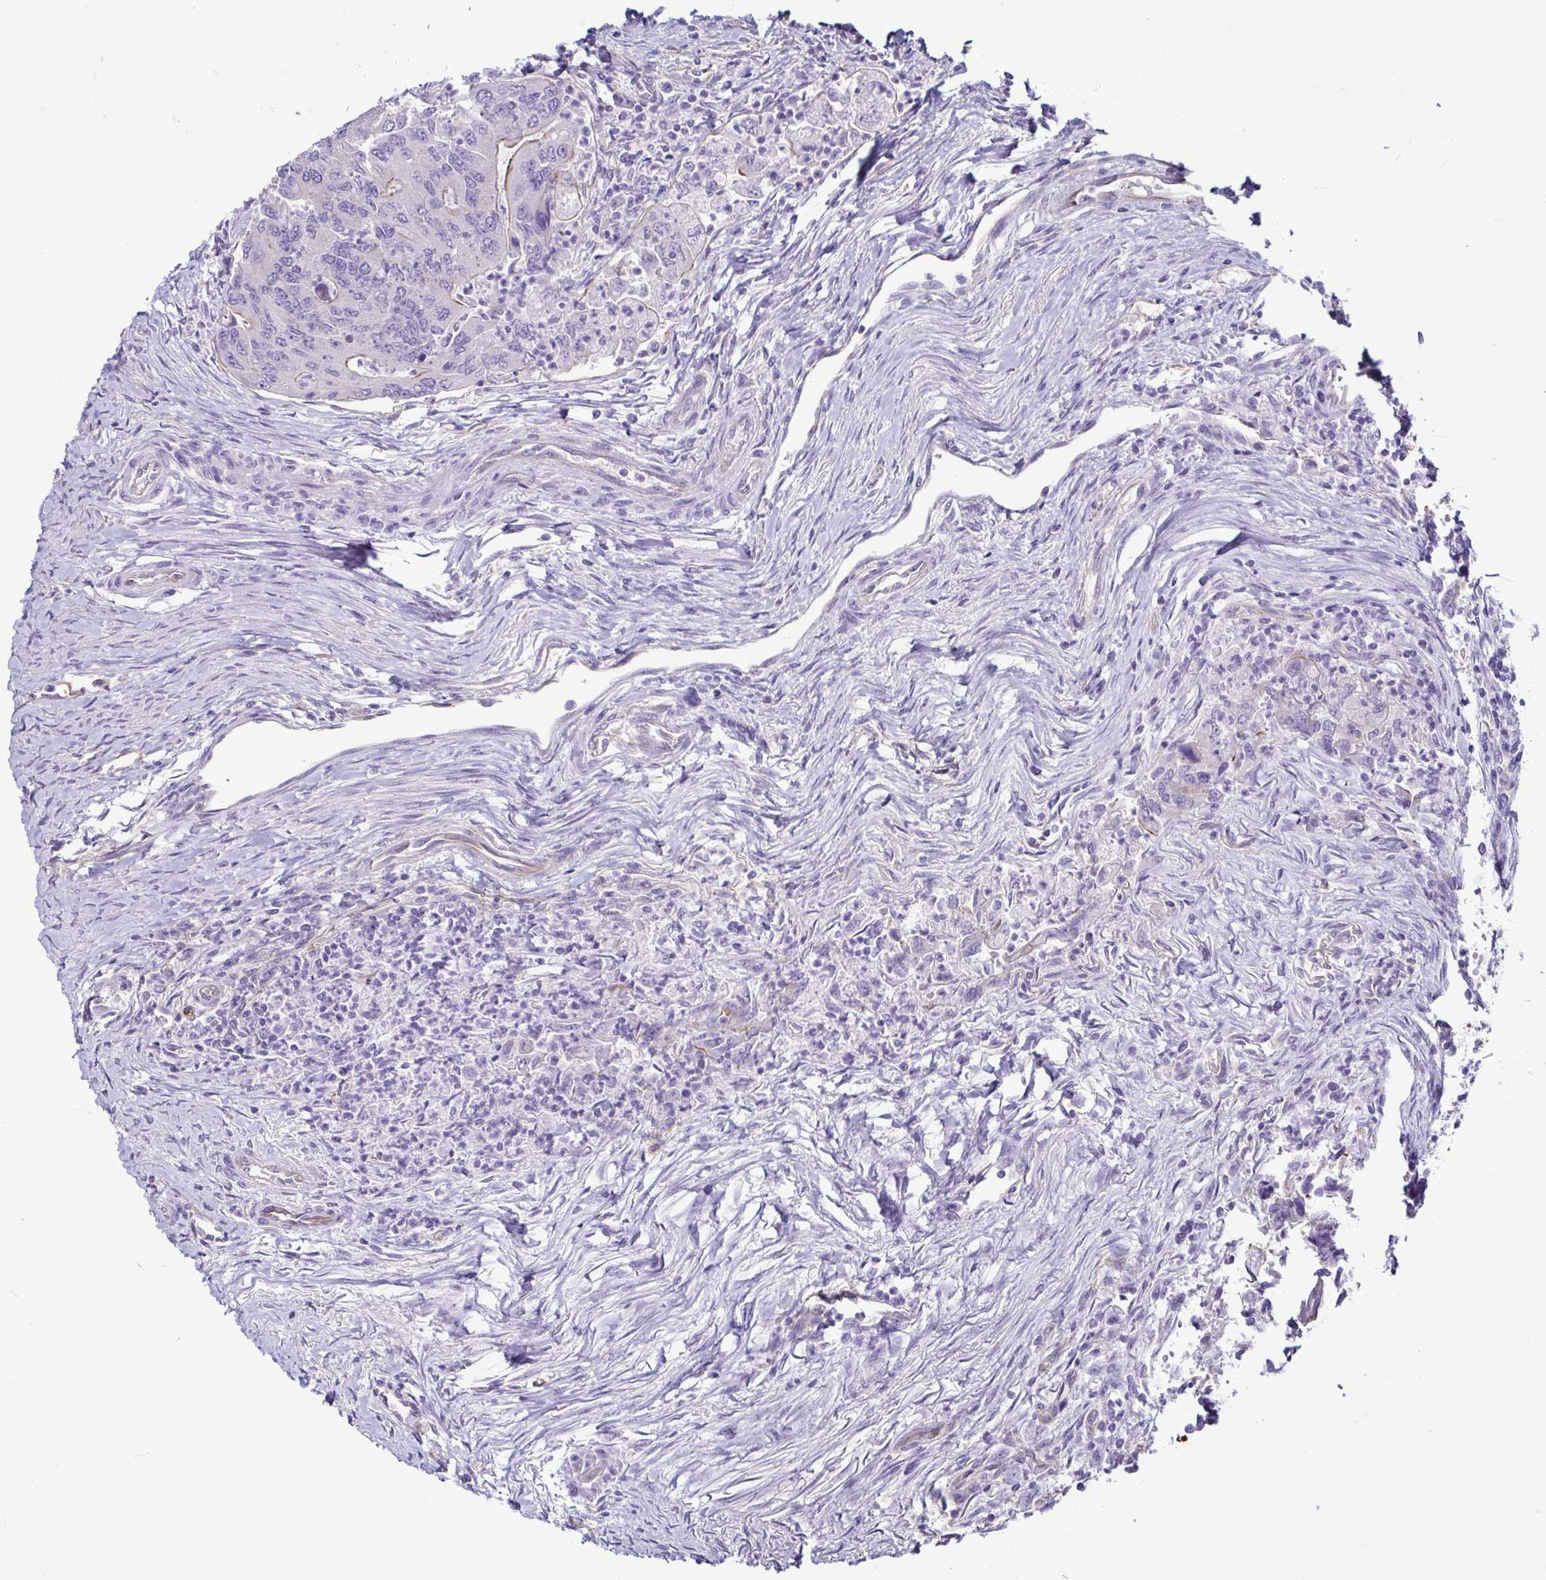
{"staining": {"intensity": "weak", "quantity": "<25%", "location": "cytoplasmic/membranous"}, "tissue": "colorectal cancer", "cell_type": "Tumor cells", "image_type": "cancer", "snomed": [{"axis": "morphology", "description": "Adenocarcinoma, NOS"}, {"axis": "topography", "description": "Colon"}], "caption": "High power microscopy photomicrograph of an immunohistochemistry (IHC) photomicrograph of adenocarcinoma (colorectal), revealing no significant expression in tumor cells.", "gene": "CASP14", "patient": {"sex": "female", "age": 67}}